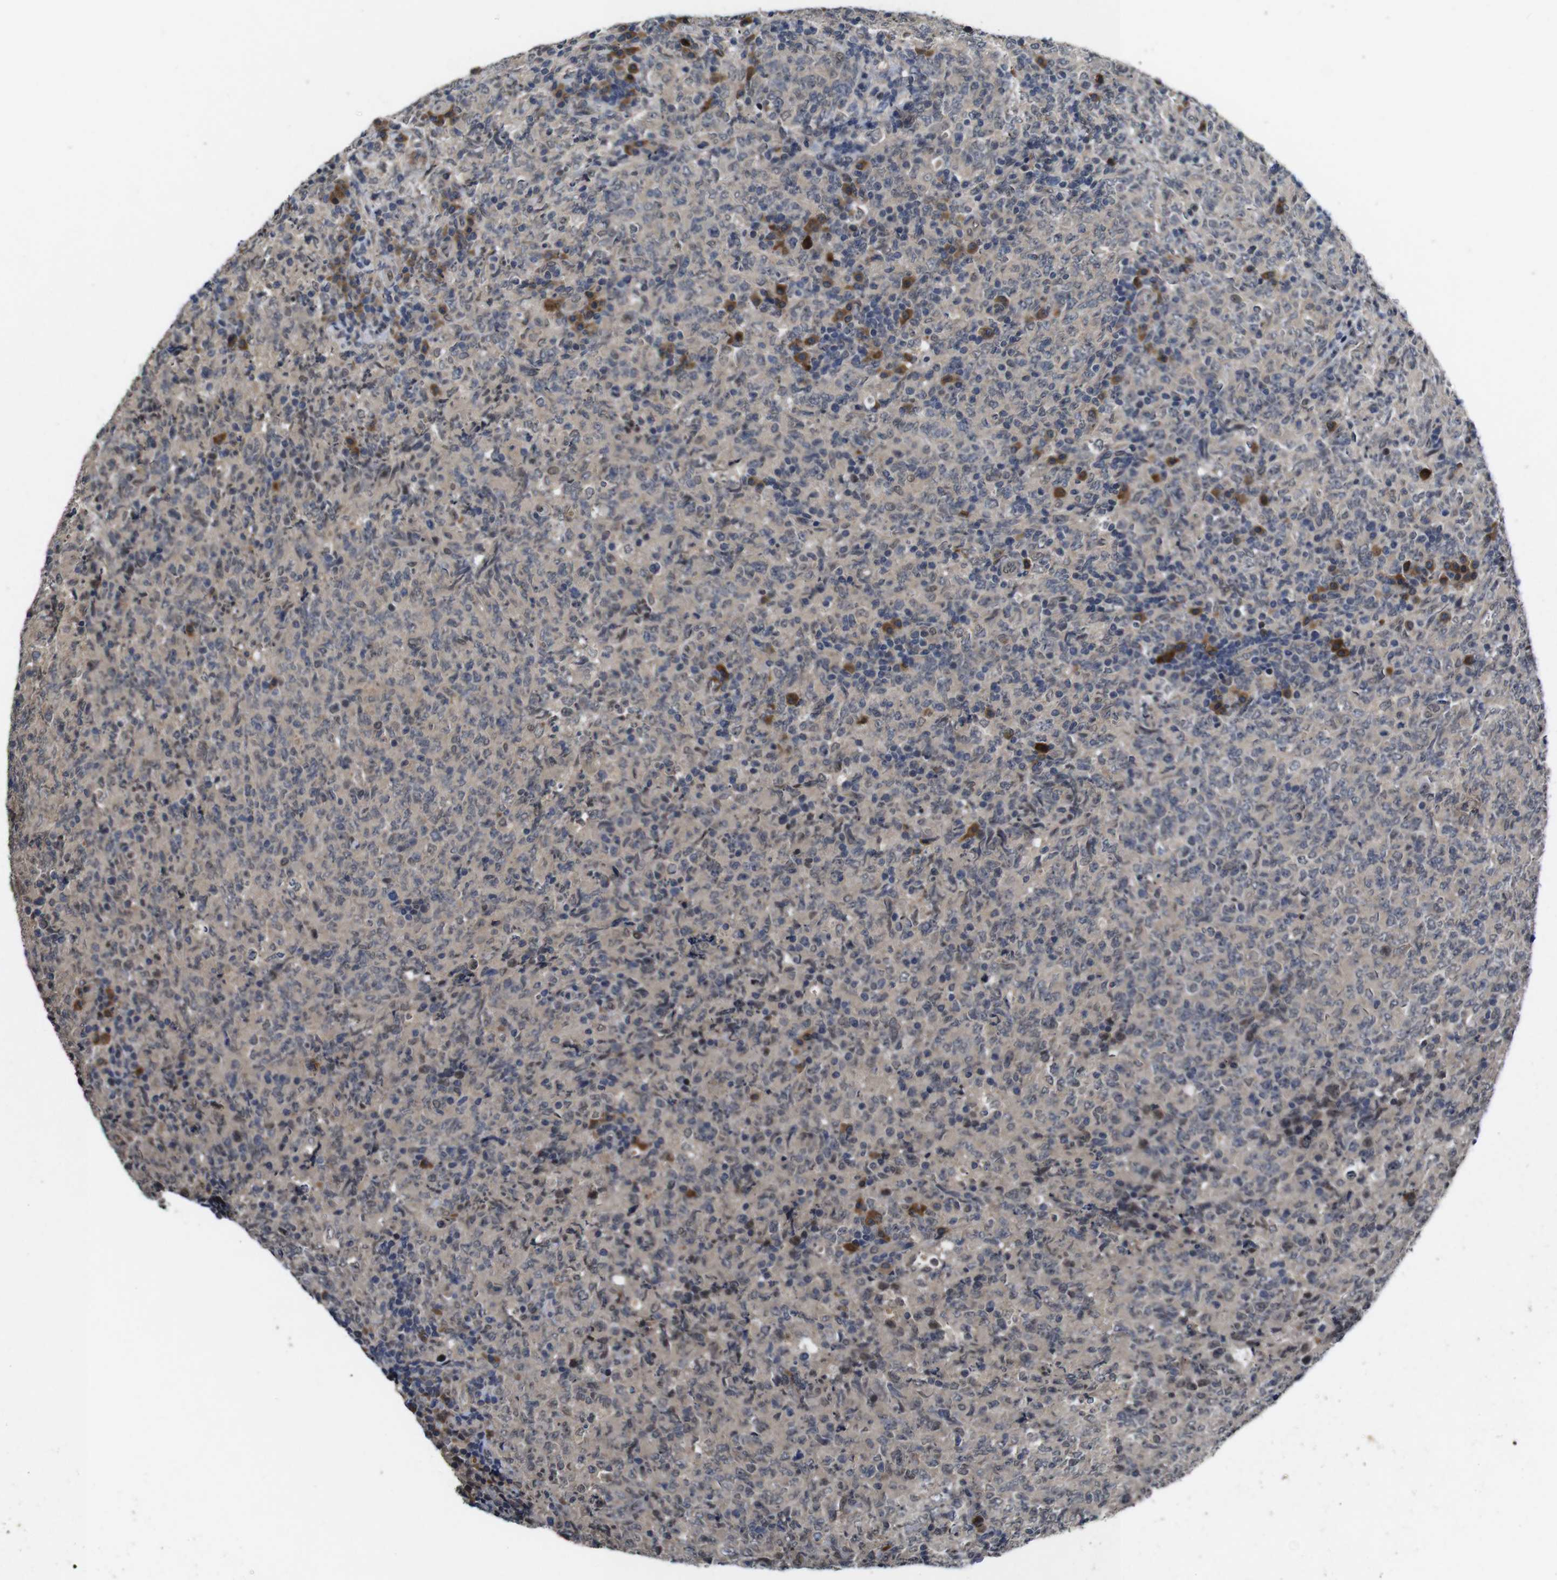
{"staining": {"intensity": "negative", "quantity": "none", "location": "none"}, "tissue": "lymphoma", "cell_type": "Tumor cells", "image_type": "cancer", "snomed": [{"axis": "morphology", "description": "Malignant lymphoma, non-Hodgkin's type, High grade"}, {"axis": "topography", "description": "Tonsil"}], "caption": "There is no significant staining in tumor cells of lymphoma.", "gene": "ZBTB46", "patient": {"sex": "female", "age": 36}}